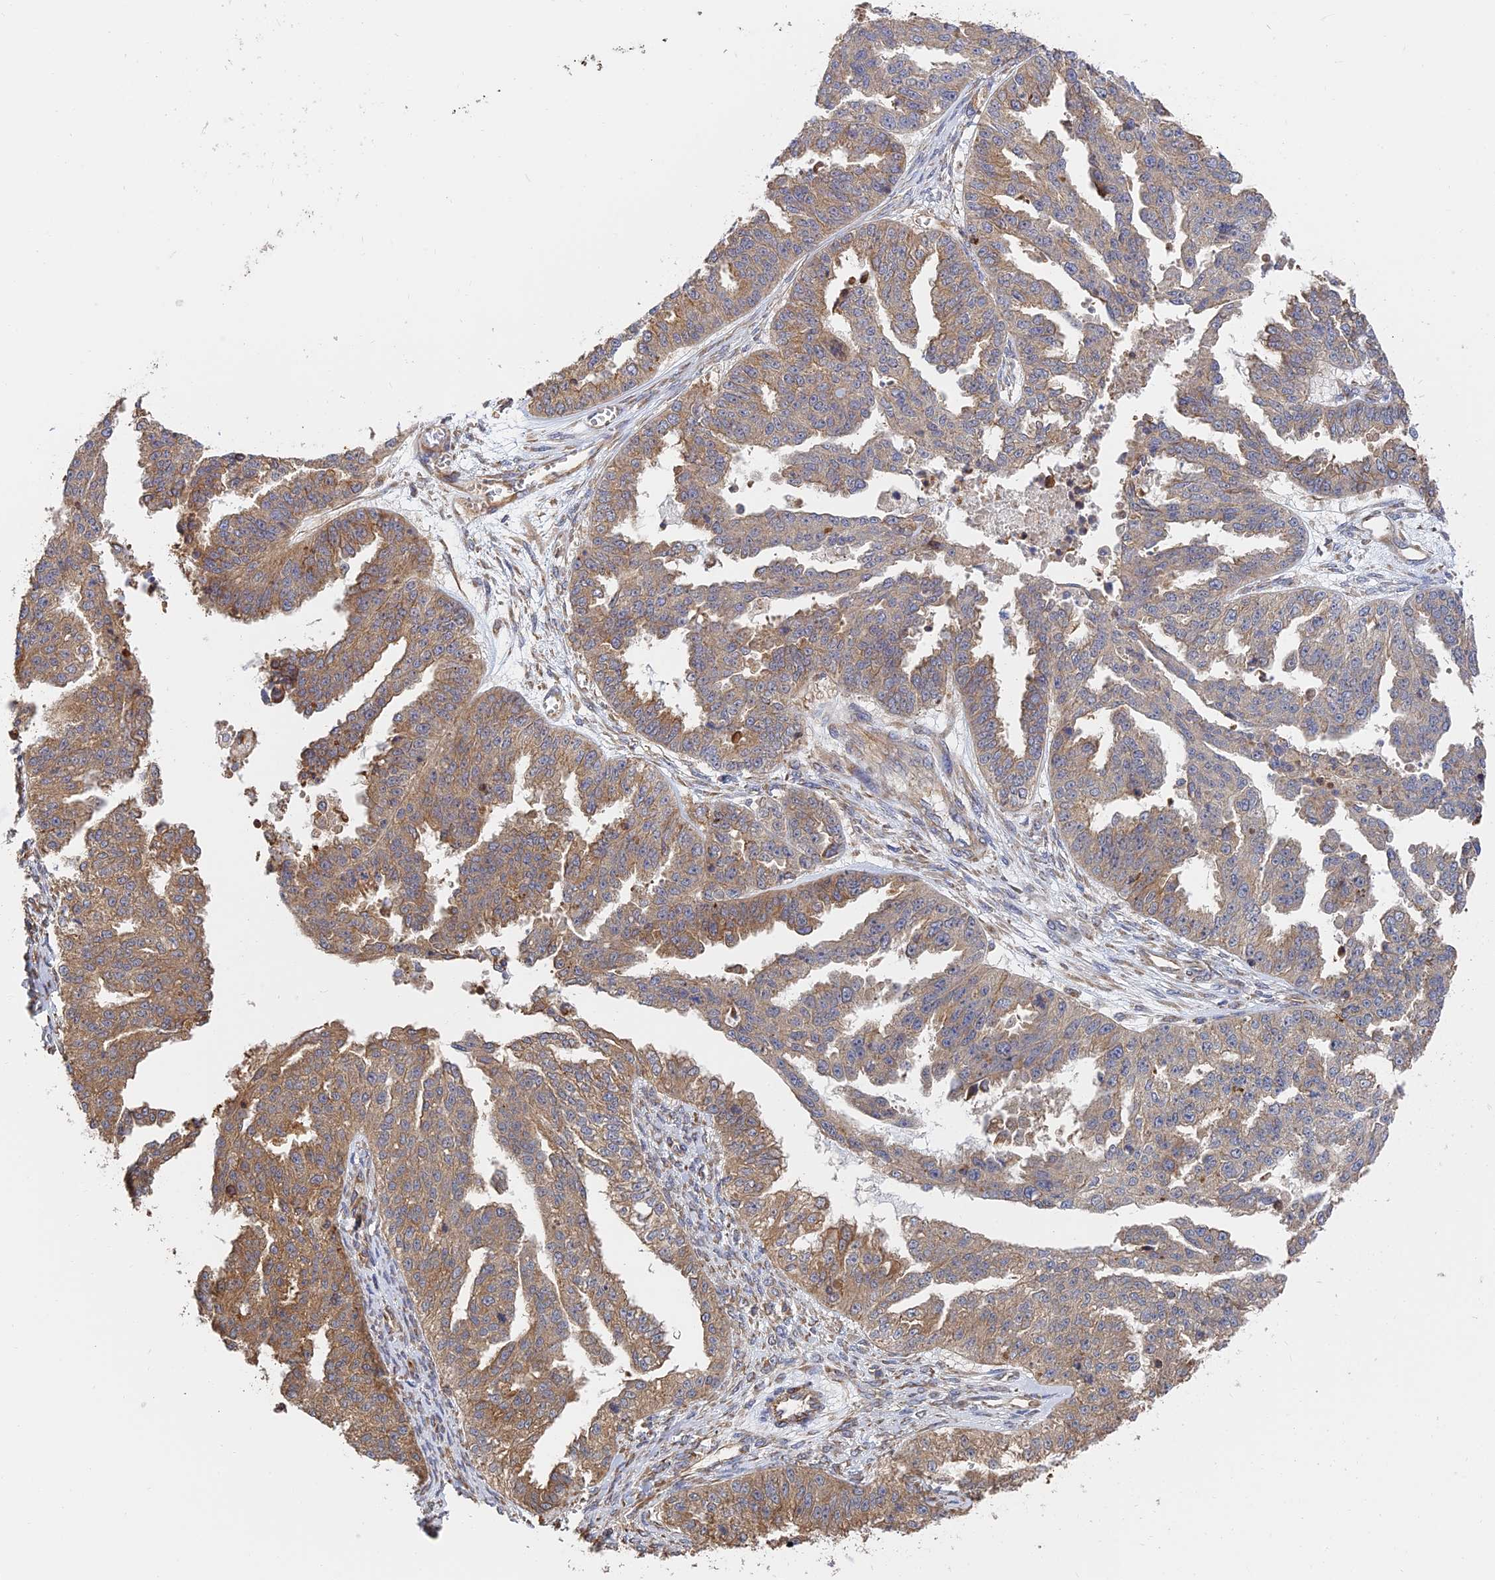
{"staining": {"intensity": "moderate", "quantity": "<25%", "location": "cytoplasmic/membranous"}, "tissue": "ovarian cancer", "cell_type": "Tumor cells", "image_type": "cancer", "snomed": [{"axis": "morphology", "description": "Cystadenocarcinoma, serous, NOS"}, {"axis": "topography", "description": "Ovary"}], "caption": "Human ovarian cancer (serous cystadenocarcinoma) stained with a brown dye shows moderate cytoplasmic/membranous positive positivity in about <25% of tumor cells.", "gene": "WBP11", "patient": {"sex": "female", "age": 58}}